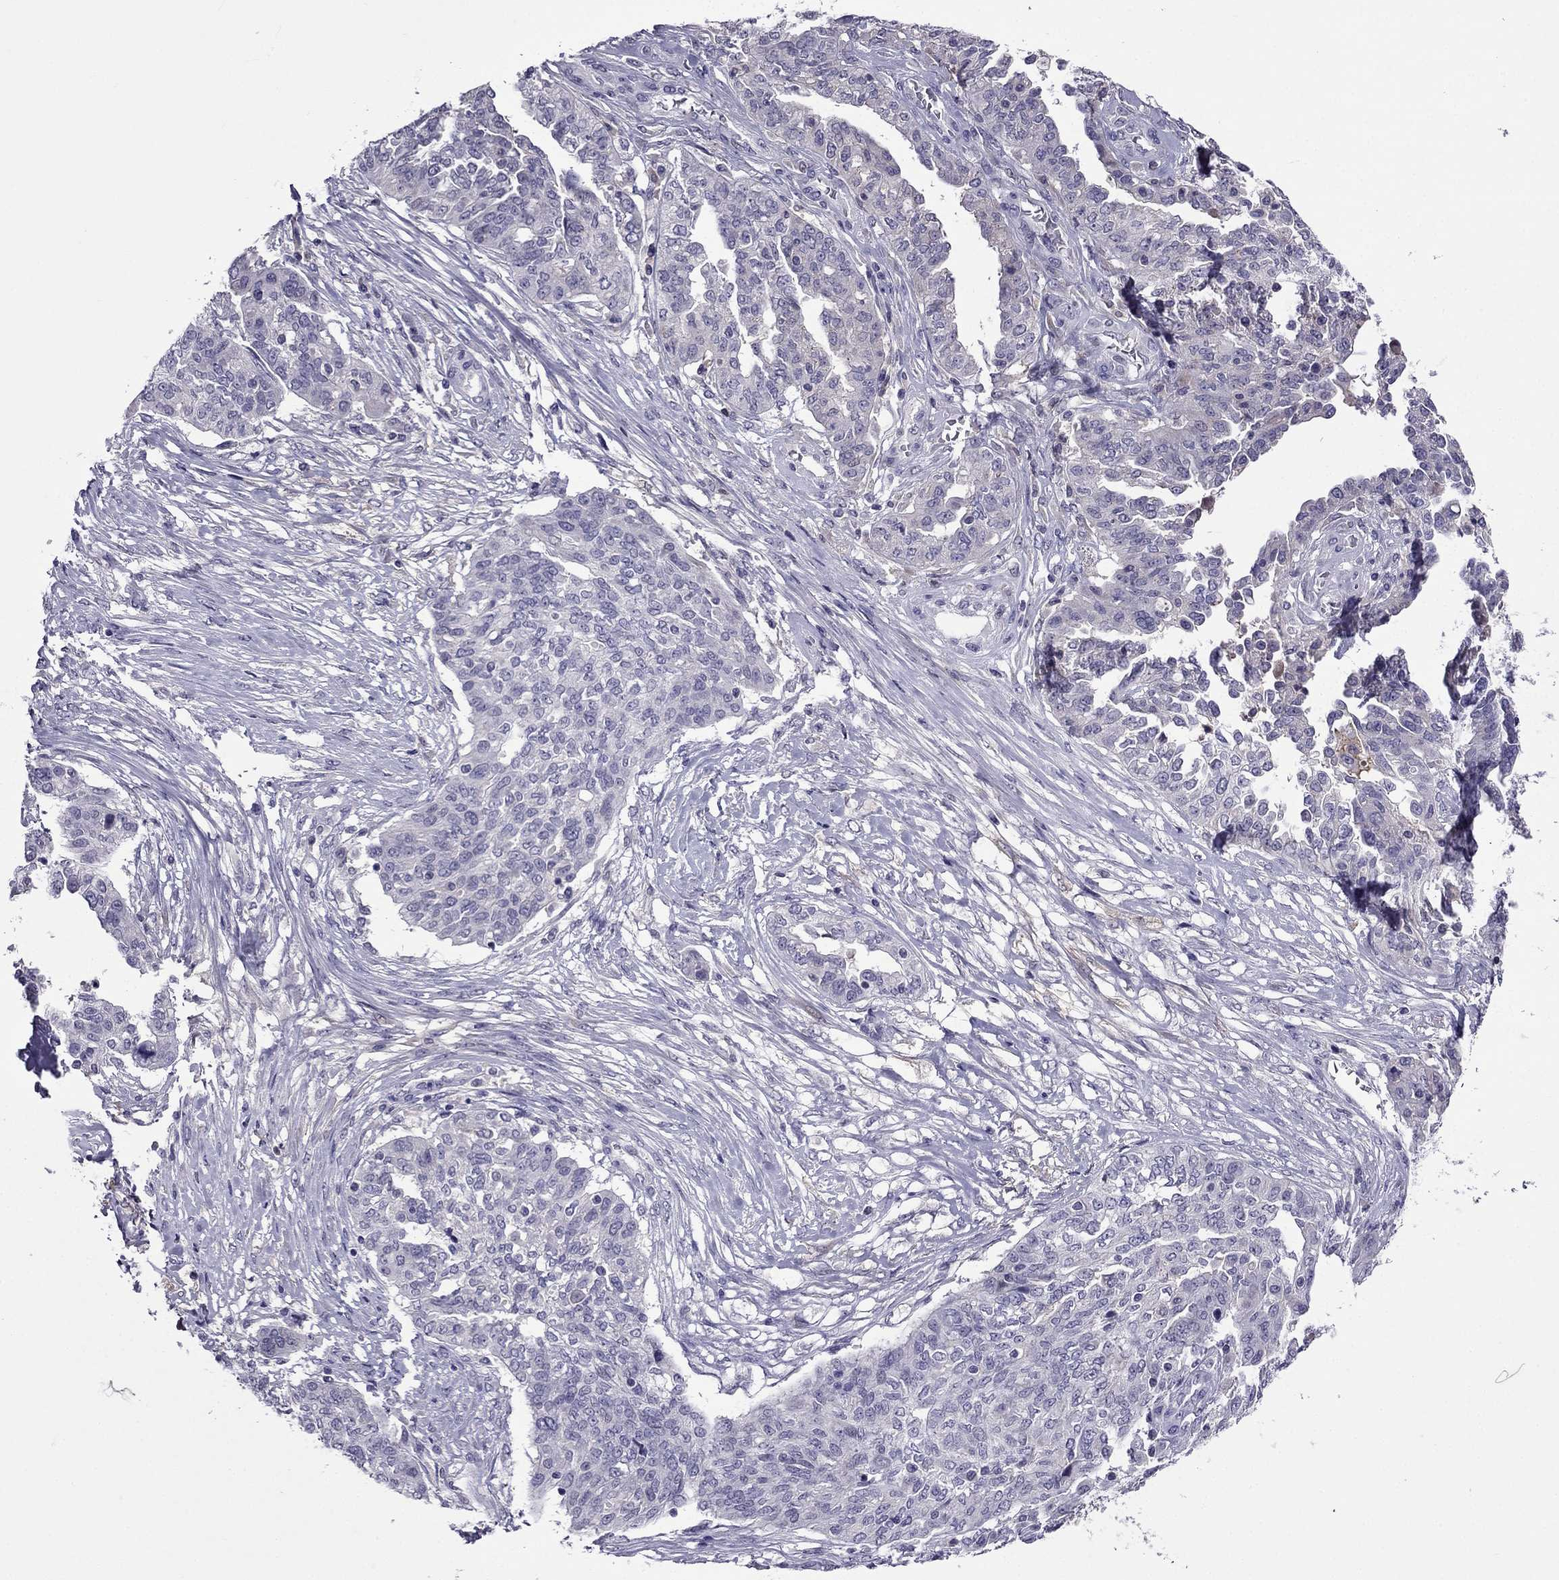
{"staining": {"intensity": "negative", "quantity": "none", "location": "none"}, "tissue": "ovarian cancer", "cell_type": "Tumor cells", "image_type": "cancer", "snomed": [{"axis": "morphology", "description": "Cystadenocarcinoma, serous, NOS"}, {"axis": "topography", "description": "Ovary"}], "caption": "High magnification brightfield microscopy of serous cystadenocarcinoma (ovarian) stained with DAB (3,3'-diaminobenzidine) (brown) and counterstained with hematoxylin (blue): tumor cells show no significant positivity.", "gene": "SPTBN4", "patient": {"sex": "female", "age": 67}}